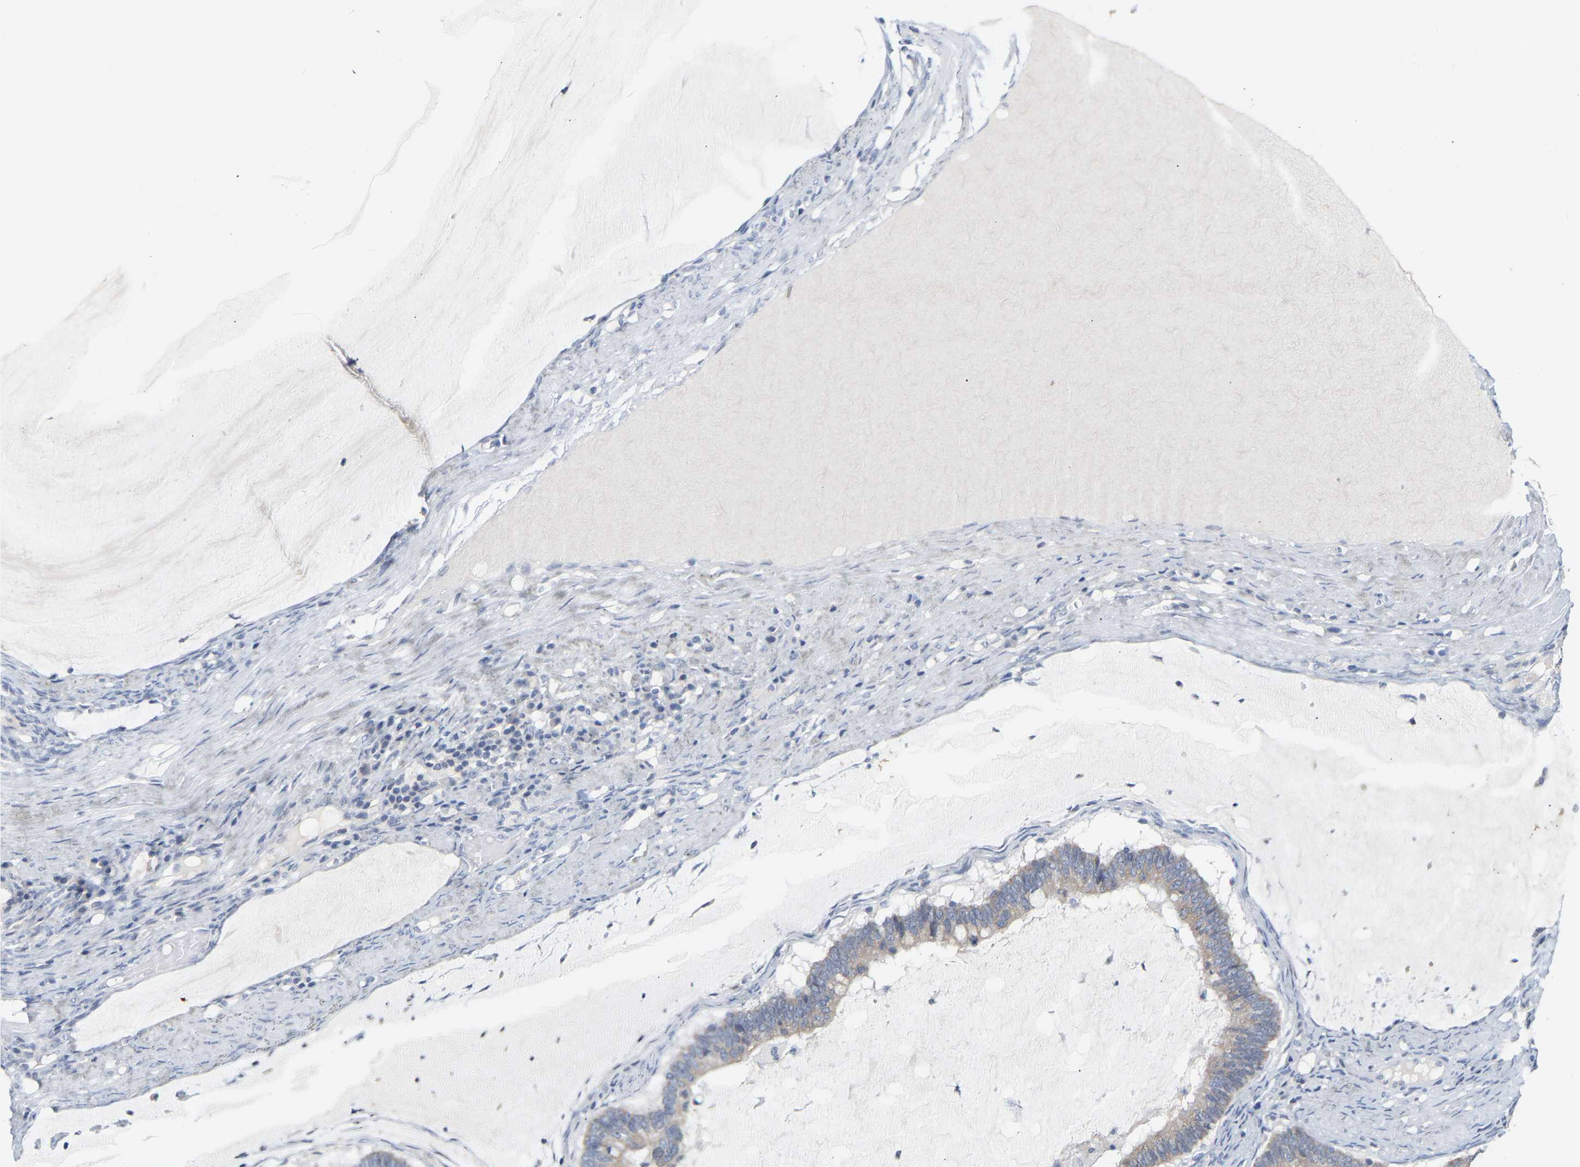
{"staining": {"intensity": "negative", "quantity": "none", "location": "none"}, "tissue": "ovarian cancer", "cell_type": "Tumor cells", "image_type": "cancer", "snomed": [{"axis": "morphology", "description": "Cystadenocarcinoma, mucinous, NOS"}, {"axis": "topography", "description": "Ovary"}], "caption": "A histopathology image of human ovarian mucinous cystadenocarcinoma is negative for staining in tumor cells.", "gene": "KRT76", "patient": {"sex": "female", "age": 61}}